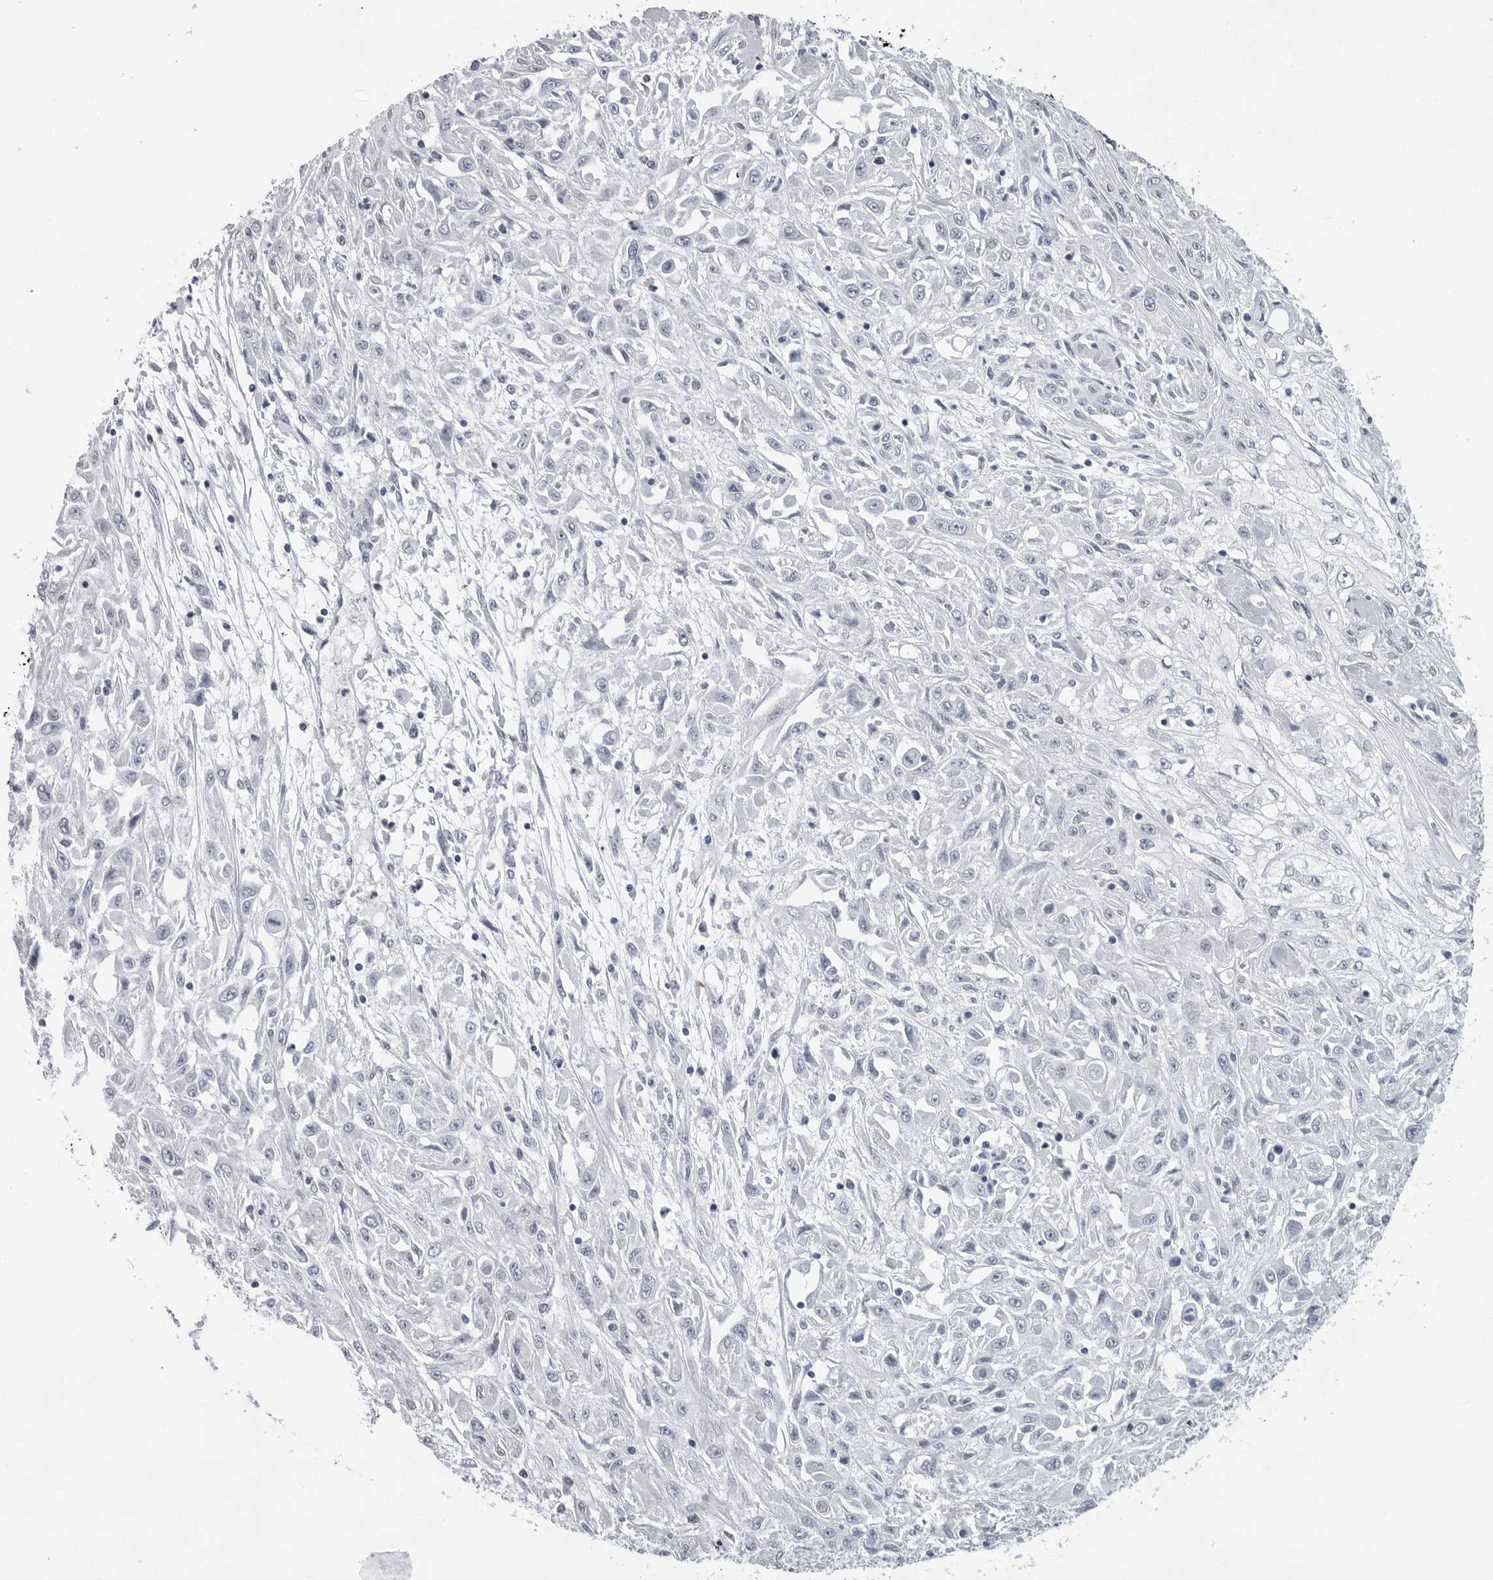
{"staining": {"intensity": "negative", "quantity": "none", "location": "none"}, "tissue": "skin cancer", "cell_type": "Tumor cells", "image_type": "cancer", "snomed": [{"axis": "morphology", "description": "Squamous cell carcinoma, NOS"}, {"axis": "morphology", "description": "Squamous cell carcinoma, metastatic, NOS"}, {"axis": "topography", "description": "Skin"}, {"axis": "topography", "description": "Lymph node"}], "caption": "The immunohistochemistry (IHC) image has no significant staining in tumor cells of skin cancer (squamous cell carcinoma) tissue.", "gene": "PGA3", "patient": {"sex": "male", "age": 75}}